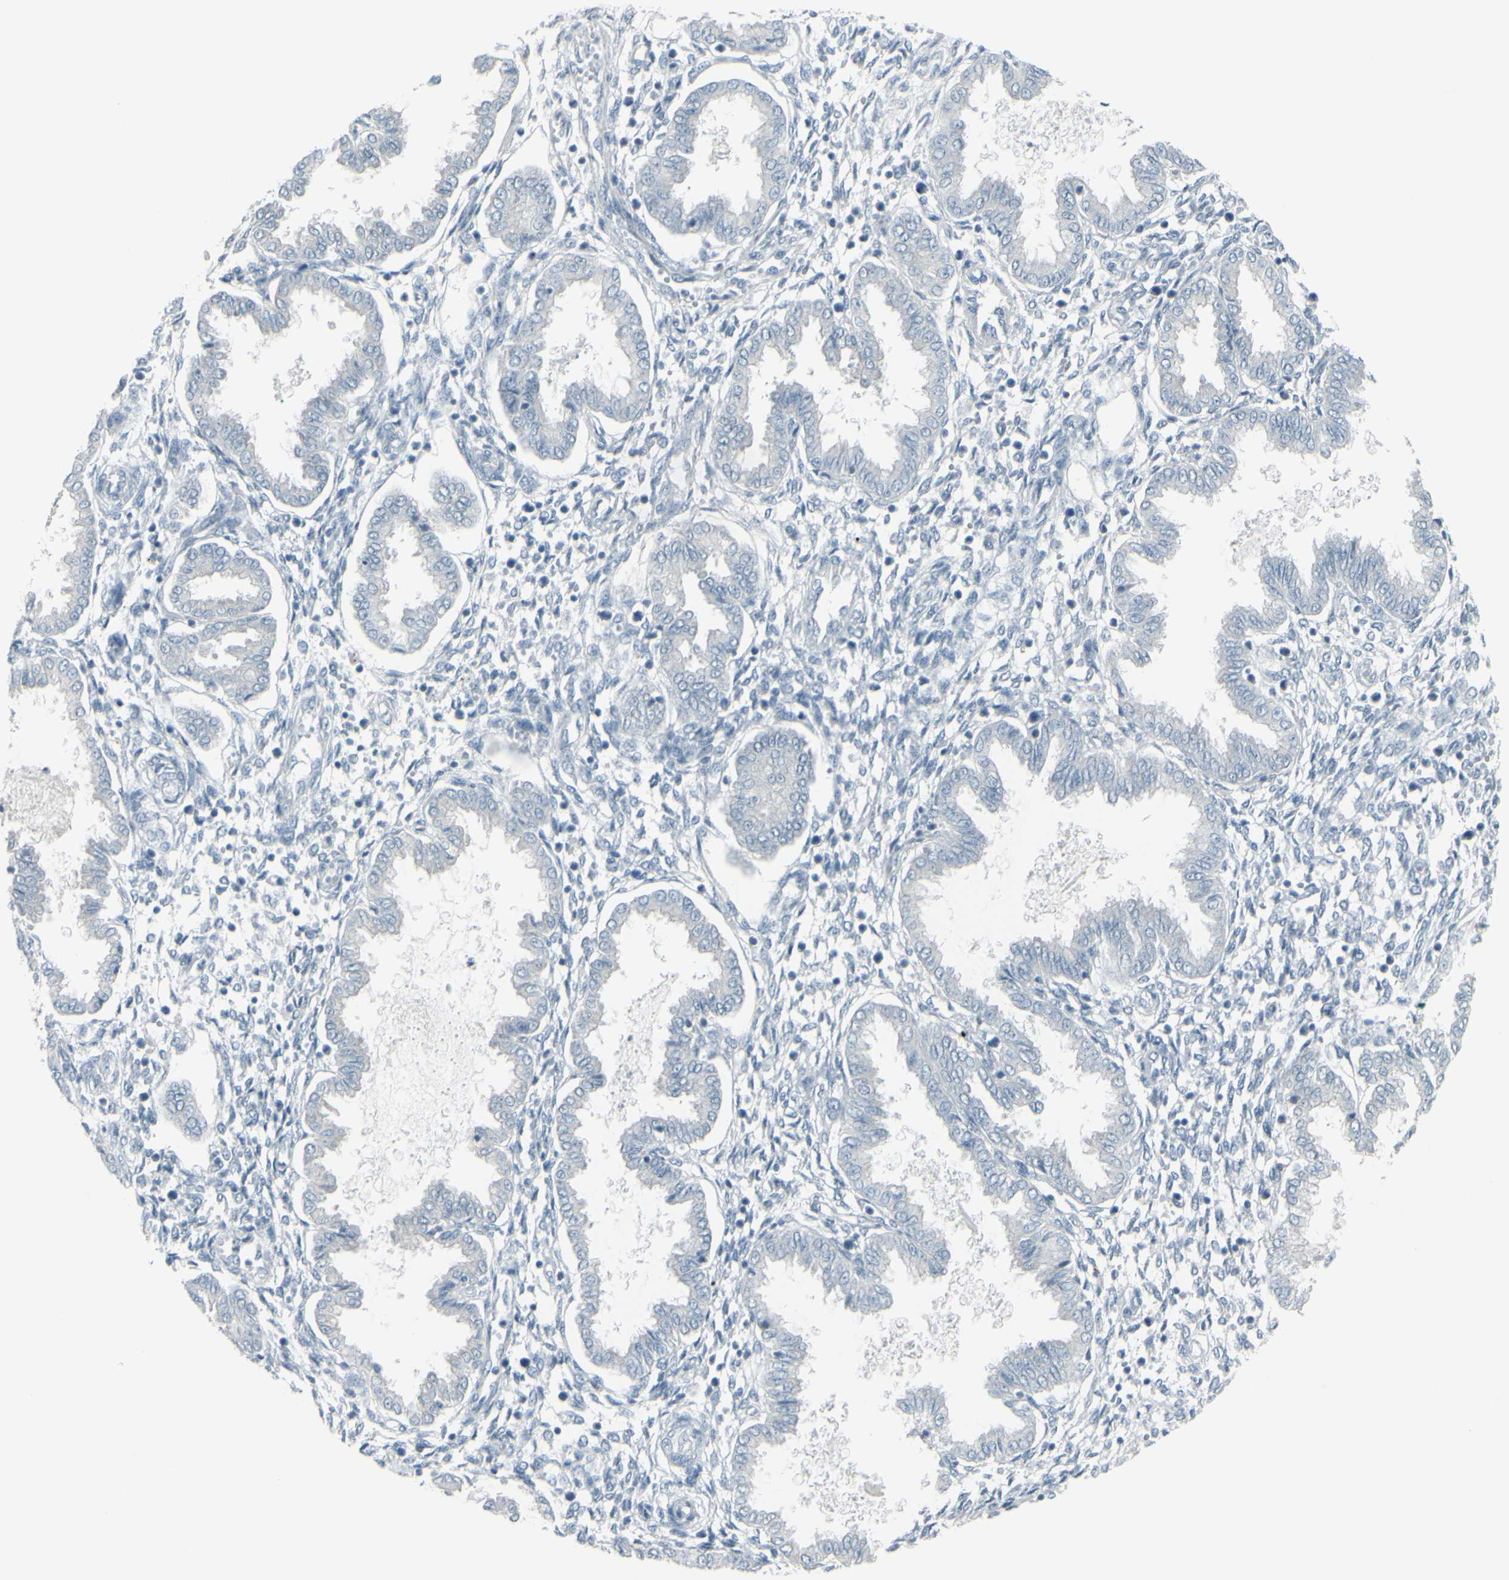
{"staining": {"intensity": "negative", "quantity": "none", "location": "none"}, "tissue": "endometrium", "cell_type": "Cells in endometrial stroma", "image_type": "normal", "snomed": [{"axis": "morphology", "description": "Normal tissue, NOS"}, {"axis": "topography", "description": "Endometrium"}], "caption": "Immunohistochemistry (IHC) micrograph of unremarkable human endometrium stained for a protein (brown), which demonstrates no positivity in cells in endometrial stroma.", "gene": "RAB3A", "patient": {"sex": "female", "age": 33}}